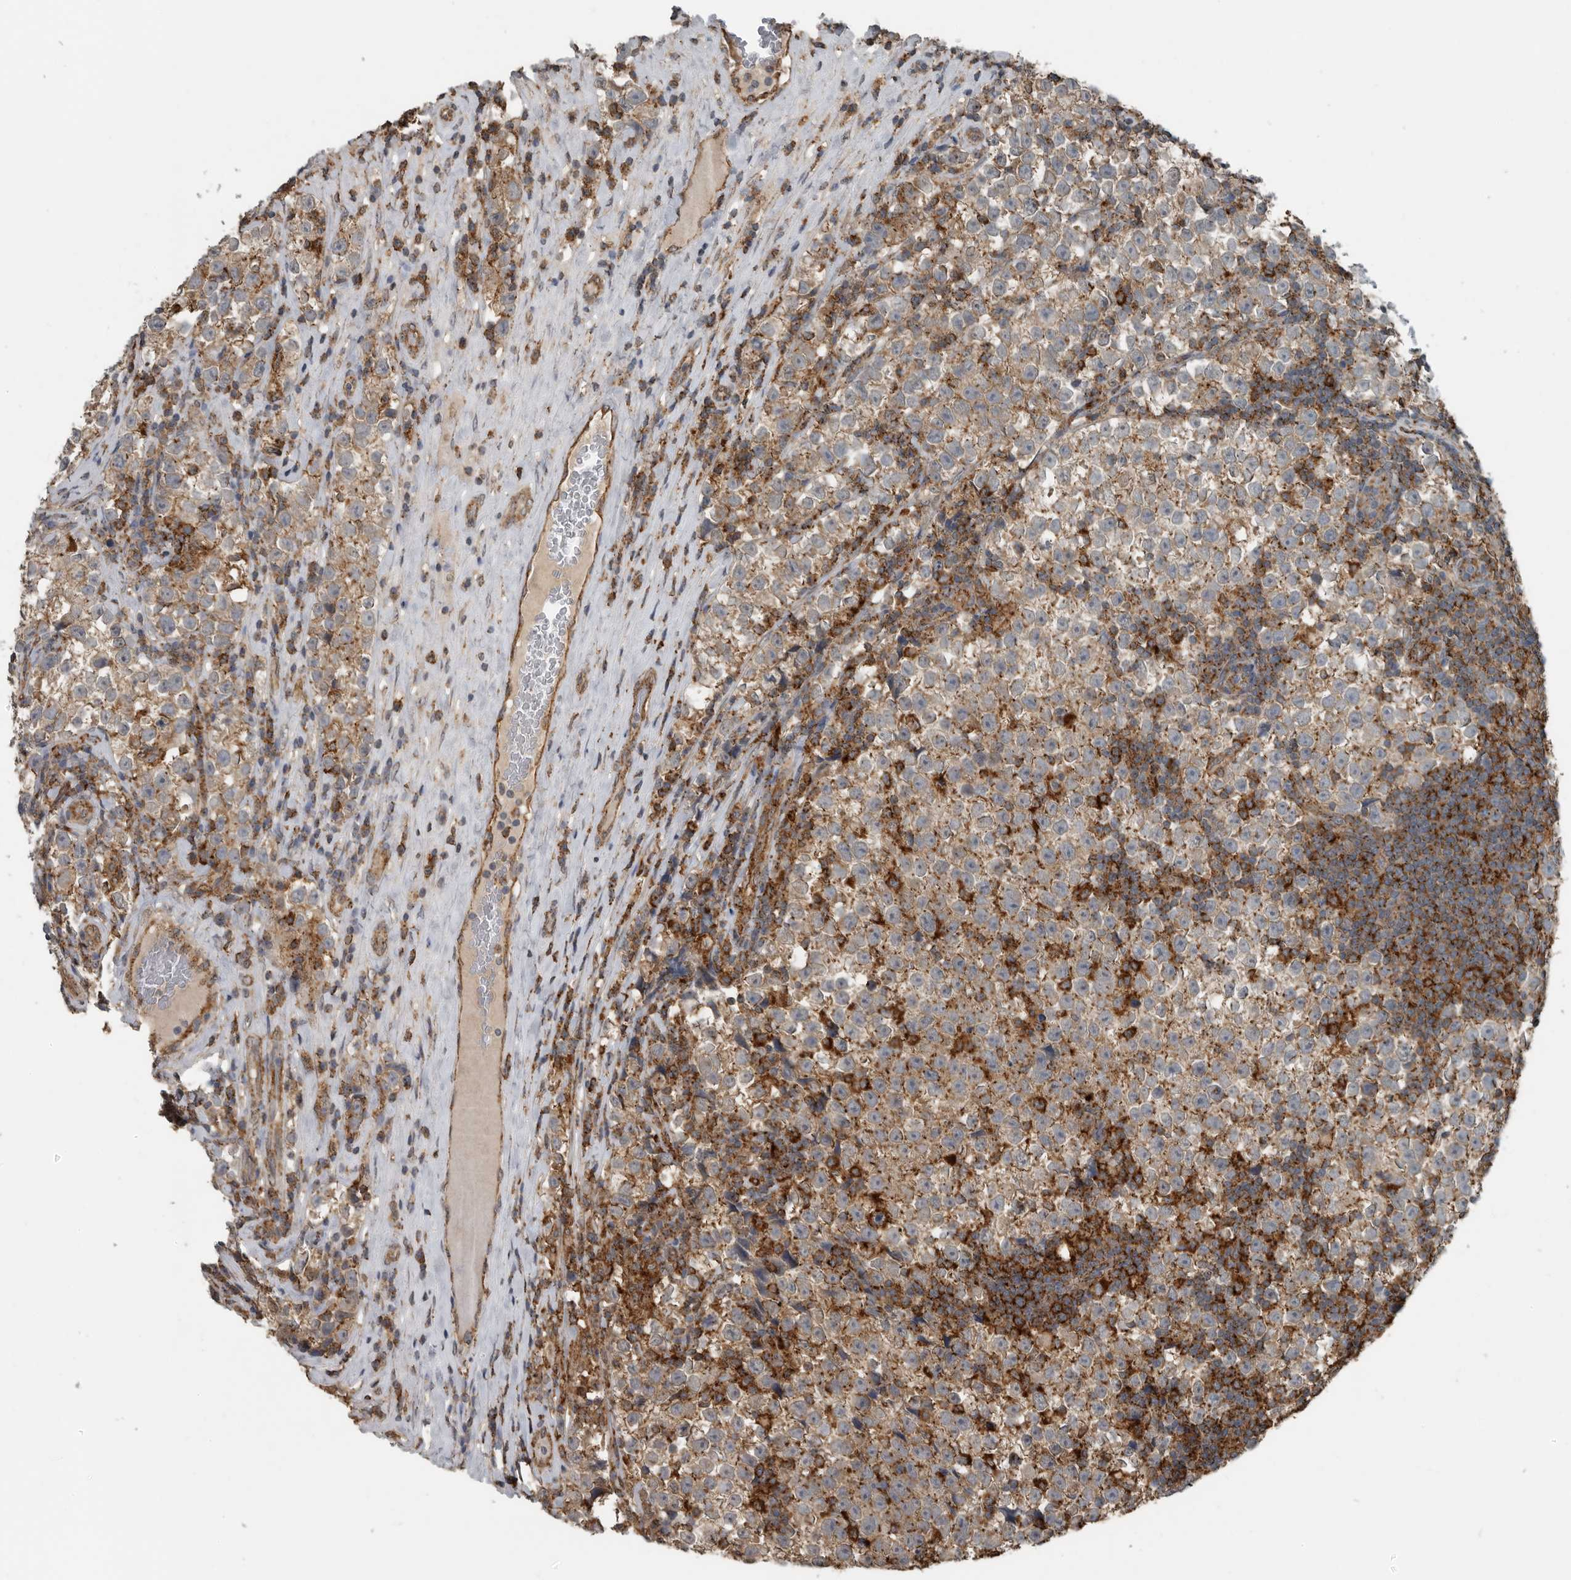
{"staining": {"intensity": "moderate", "quantity": ">75%", "location": "cytoplasmic/membranous"}, "tissue": "testis cancer", "cell_type": "Tumor cells", "image_type": "cancer", "snomed": [{"axis": "morphology", "description": "Normal tissue, NOS"}, {"axis": "morphology", "description": "Seminoma, NOS"}, {"axis": "topography", "description": "Testis"}], "caption": "Immunohistochemical staining of human seminoma (testis) reveals moderate cytoplasmic/membranous protein staining in about >75% of tumor cells.", "gene": "AFAP1", "patient": {"sex": "male", "age": 43}}